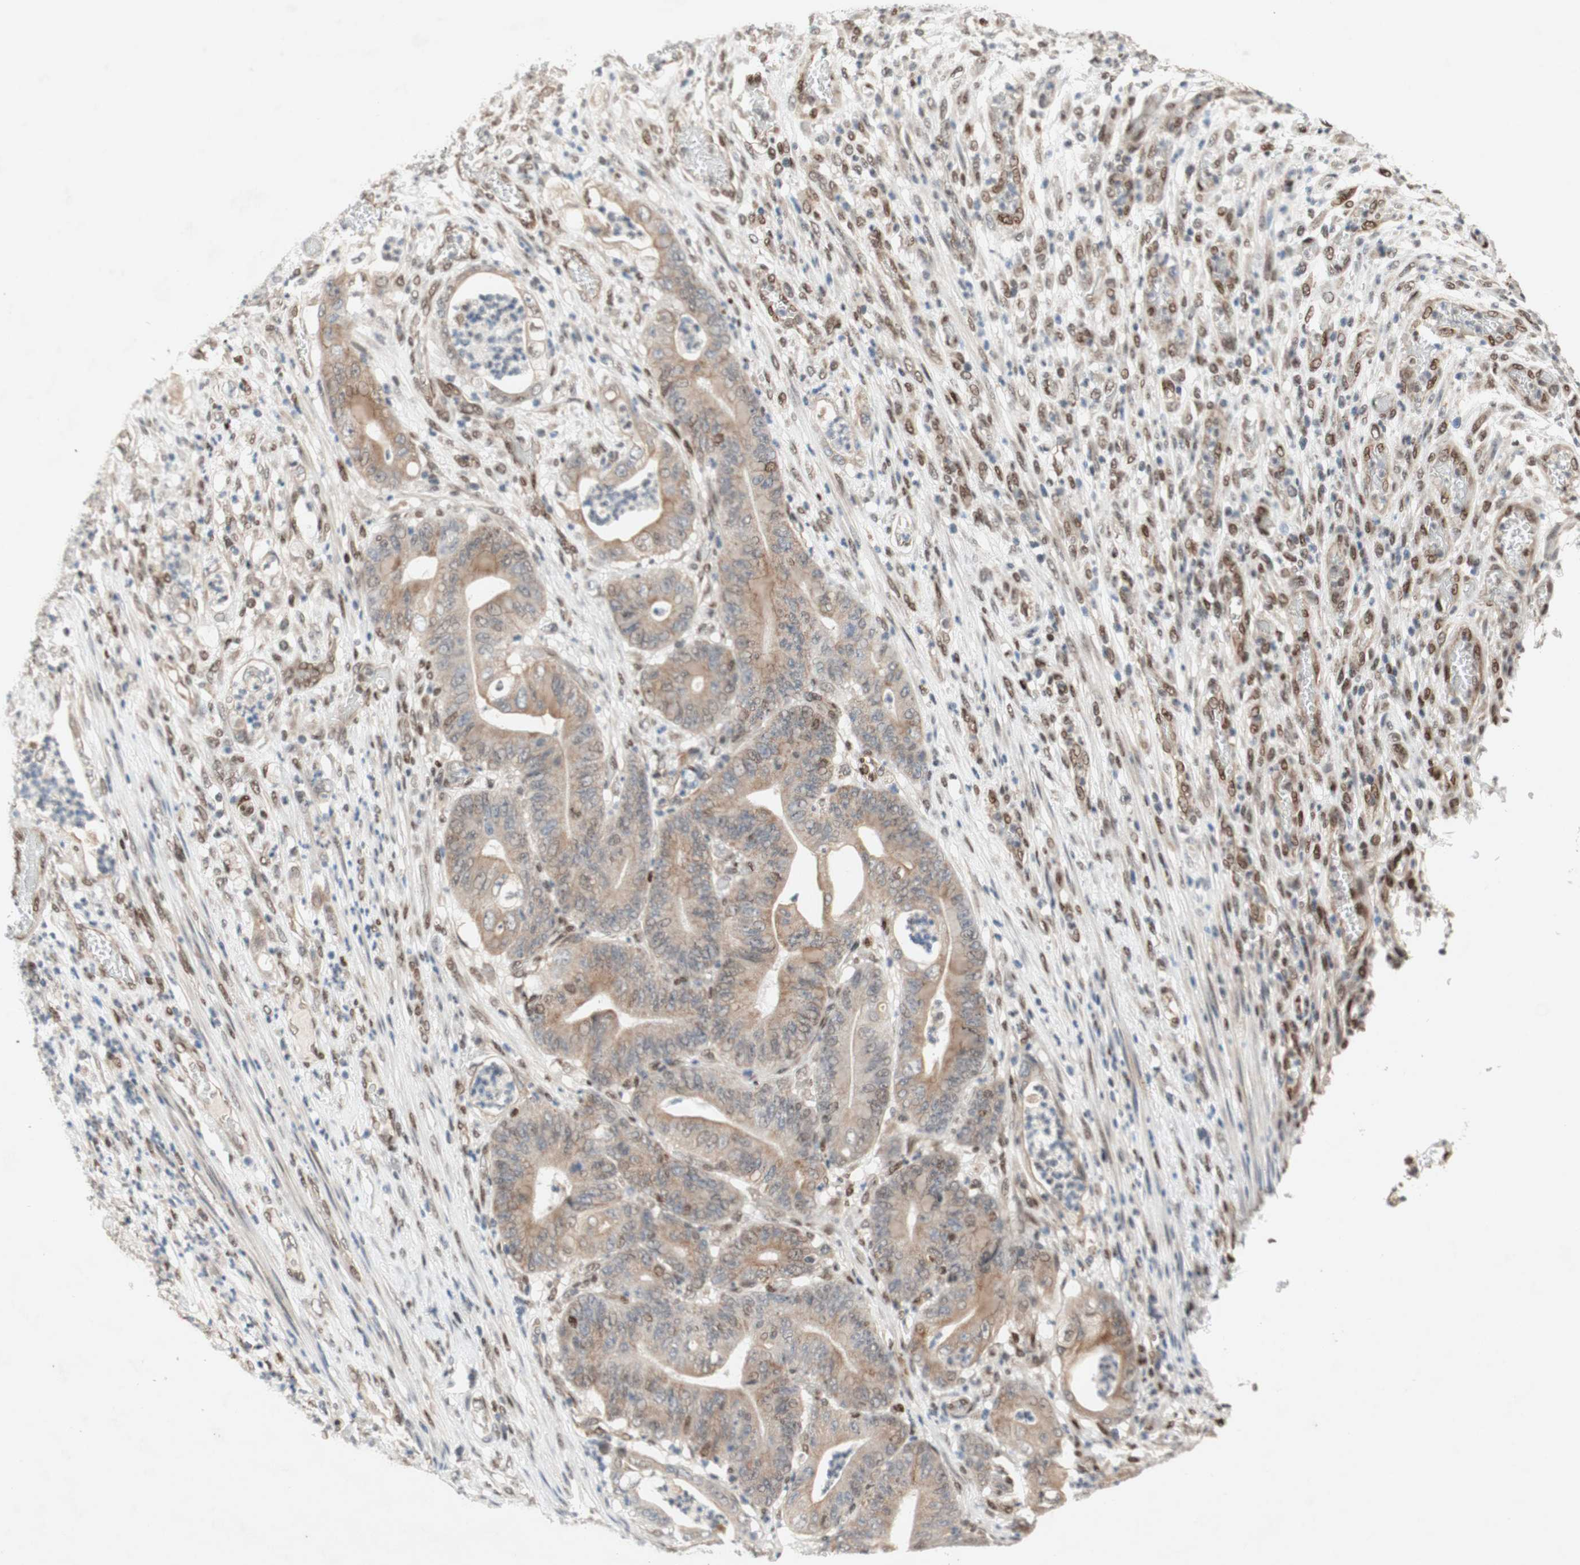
{"staining": {"intensity": "weak", "quantity": ">75%", "location": "cytoplasmic/membranous"}, "tissue": "stomach cancer", "cell_type": "Tumor cells", "image_type": "cancer", "snomed": [{"axis": "morphology", "description": "Adenocarcinoma, NOS"}, {"axis": "topography", "description": "Stomach"}], "caption": "DAB immunohistochemical staining of human stomach cancer shows weak cytoplasmic/membranous protein expression in about >75% of tumor cells. (IHC, brightfield microscopy, high magnification).", "gene": "DNMT3A", "patient": {"sex": "female", "age": 73}}